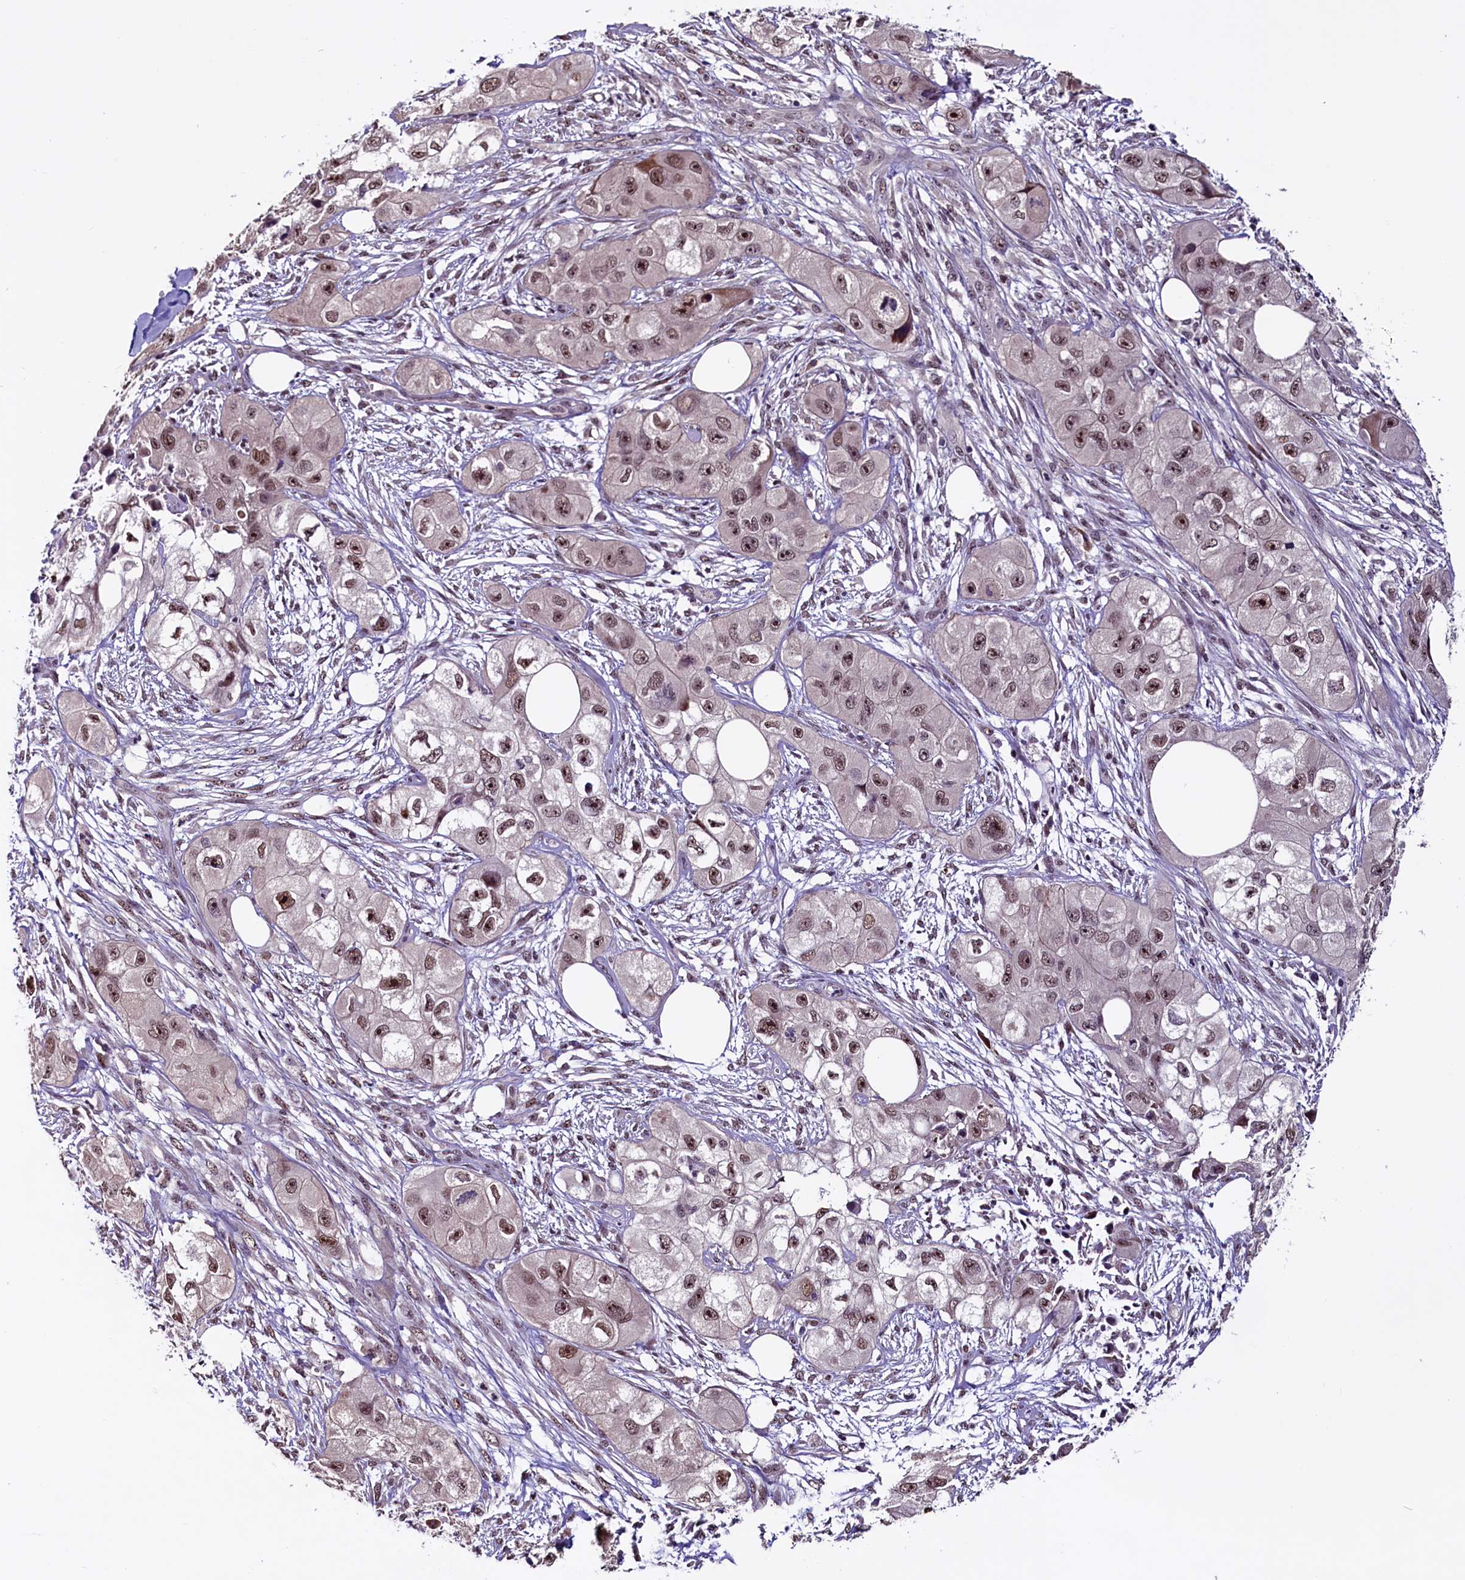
{"staining": {"intensity": "moderate", "quantity": ">75%", "location": "nuclear"}, "tissue": "skin cancer", "cell_type": "Tumor cells", "image_type": "cancer", "snomed": [{"axis": "morphology", "description": "Squamous cell carcinoma, NOS"}, {"axis": "topography", "description": "Skin"}, {"axis": "topography", "description": "Subcutis"}], "caption": "An image of human squamous cell carcinoma (skin) stained for a protein displays moderate nuclear brown staining in tumor cells.", "gene": "RNMT", "patient": {"sex": "male", "age": 73}}